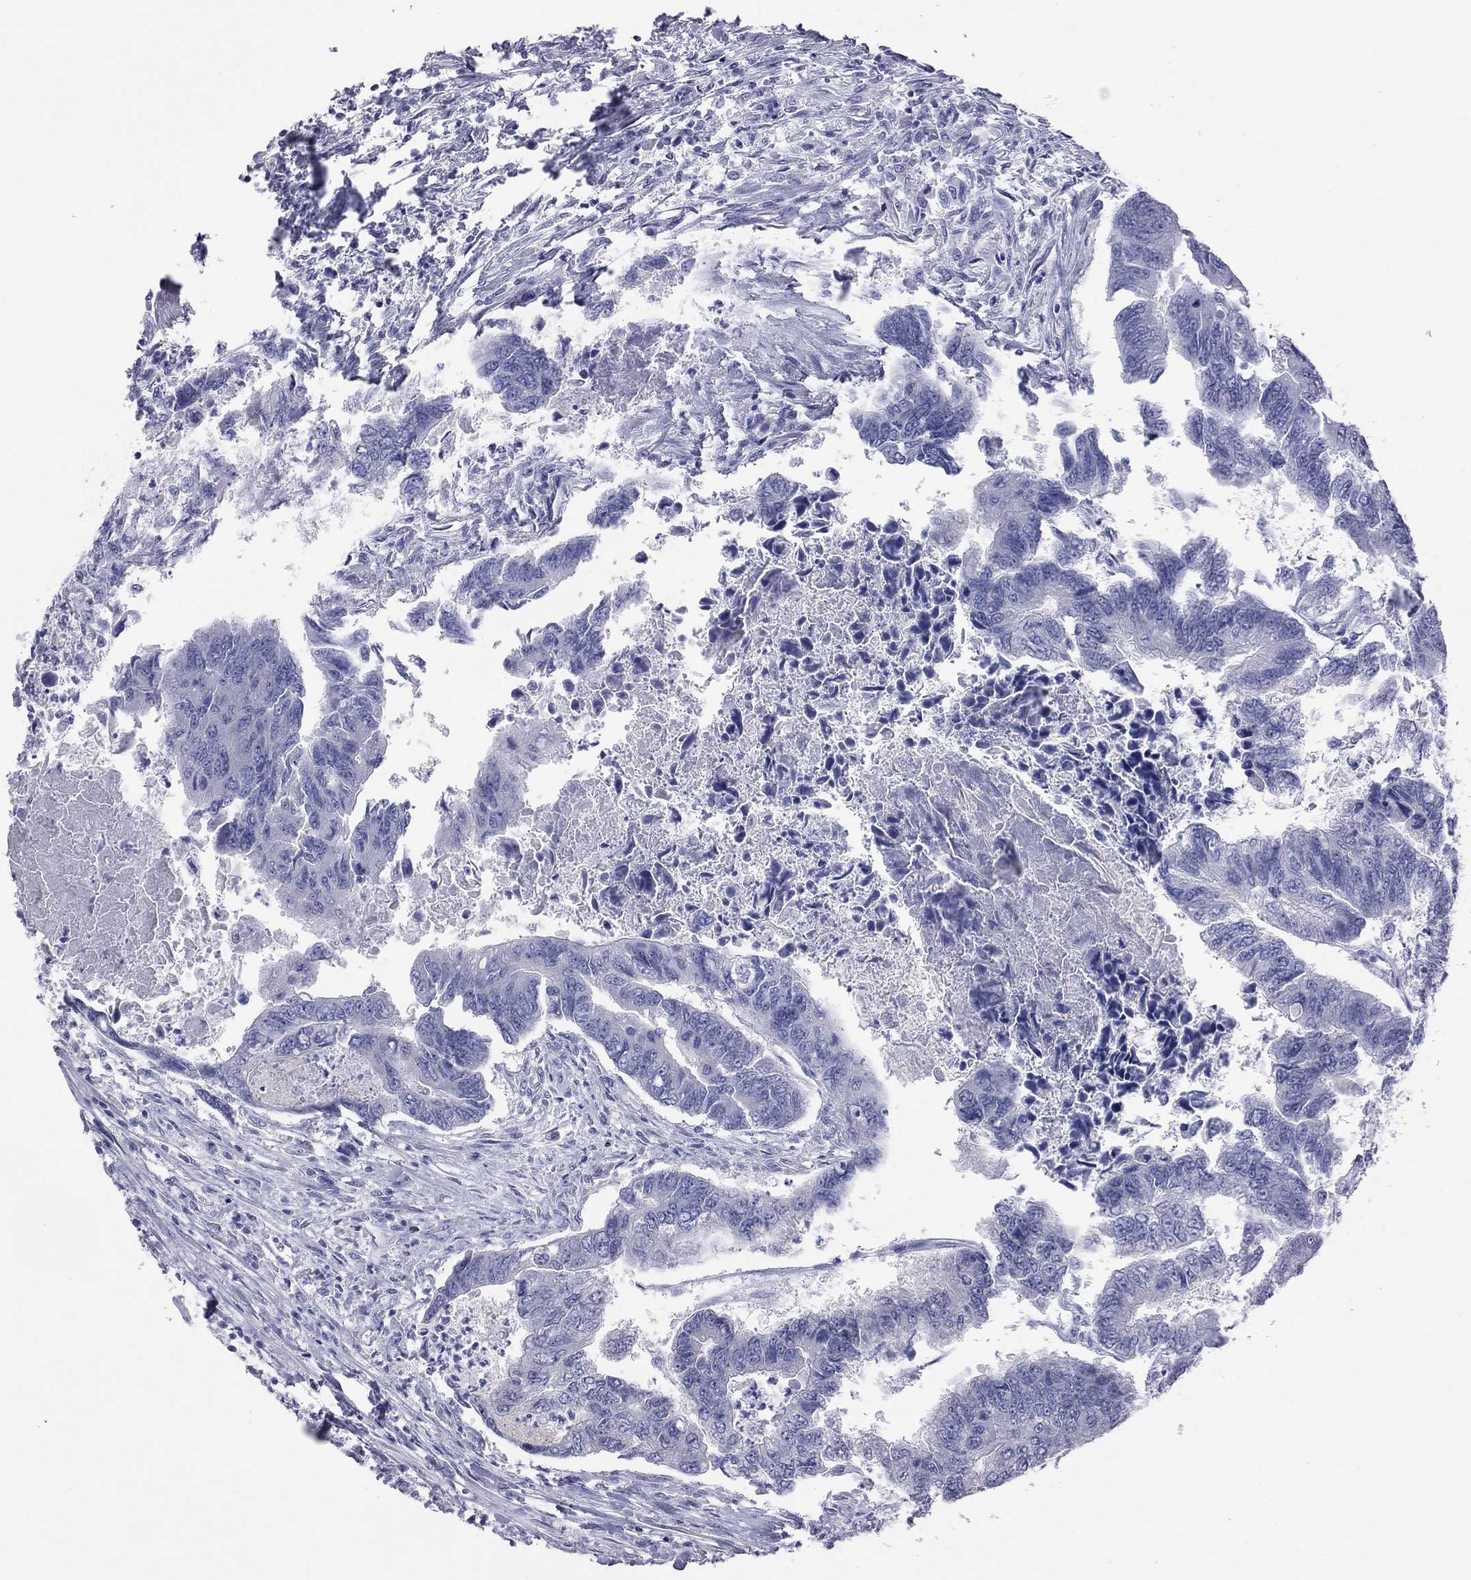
{"staining": {"intensity": "negative", "quantity": "none", "location": "none"}, "tissue": "colorectal cancer", "cell_type": "Tumor cells", "image_type": "cancer", "snomed": [{"axis": "morphology", "description": "Adenocarcinoma, NOS"}, {"axis": "topography", "description": "Colon"}], "caption": "Protein analysis of colorectal cancer exhibits no significant staining in tumor cells.", "gene": "HYLS1", "patient": {"sex": "female", "age": 65}}